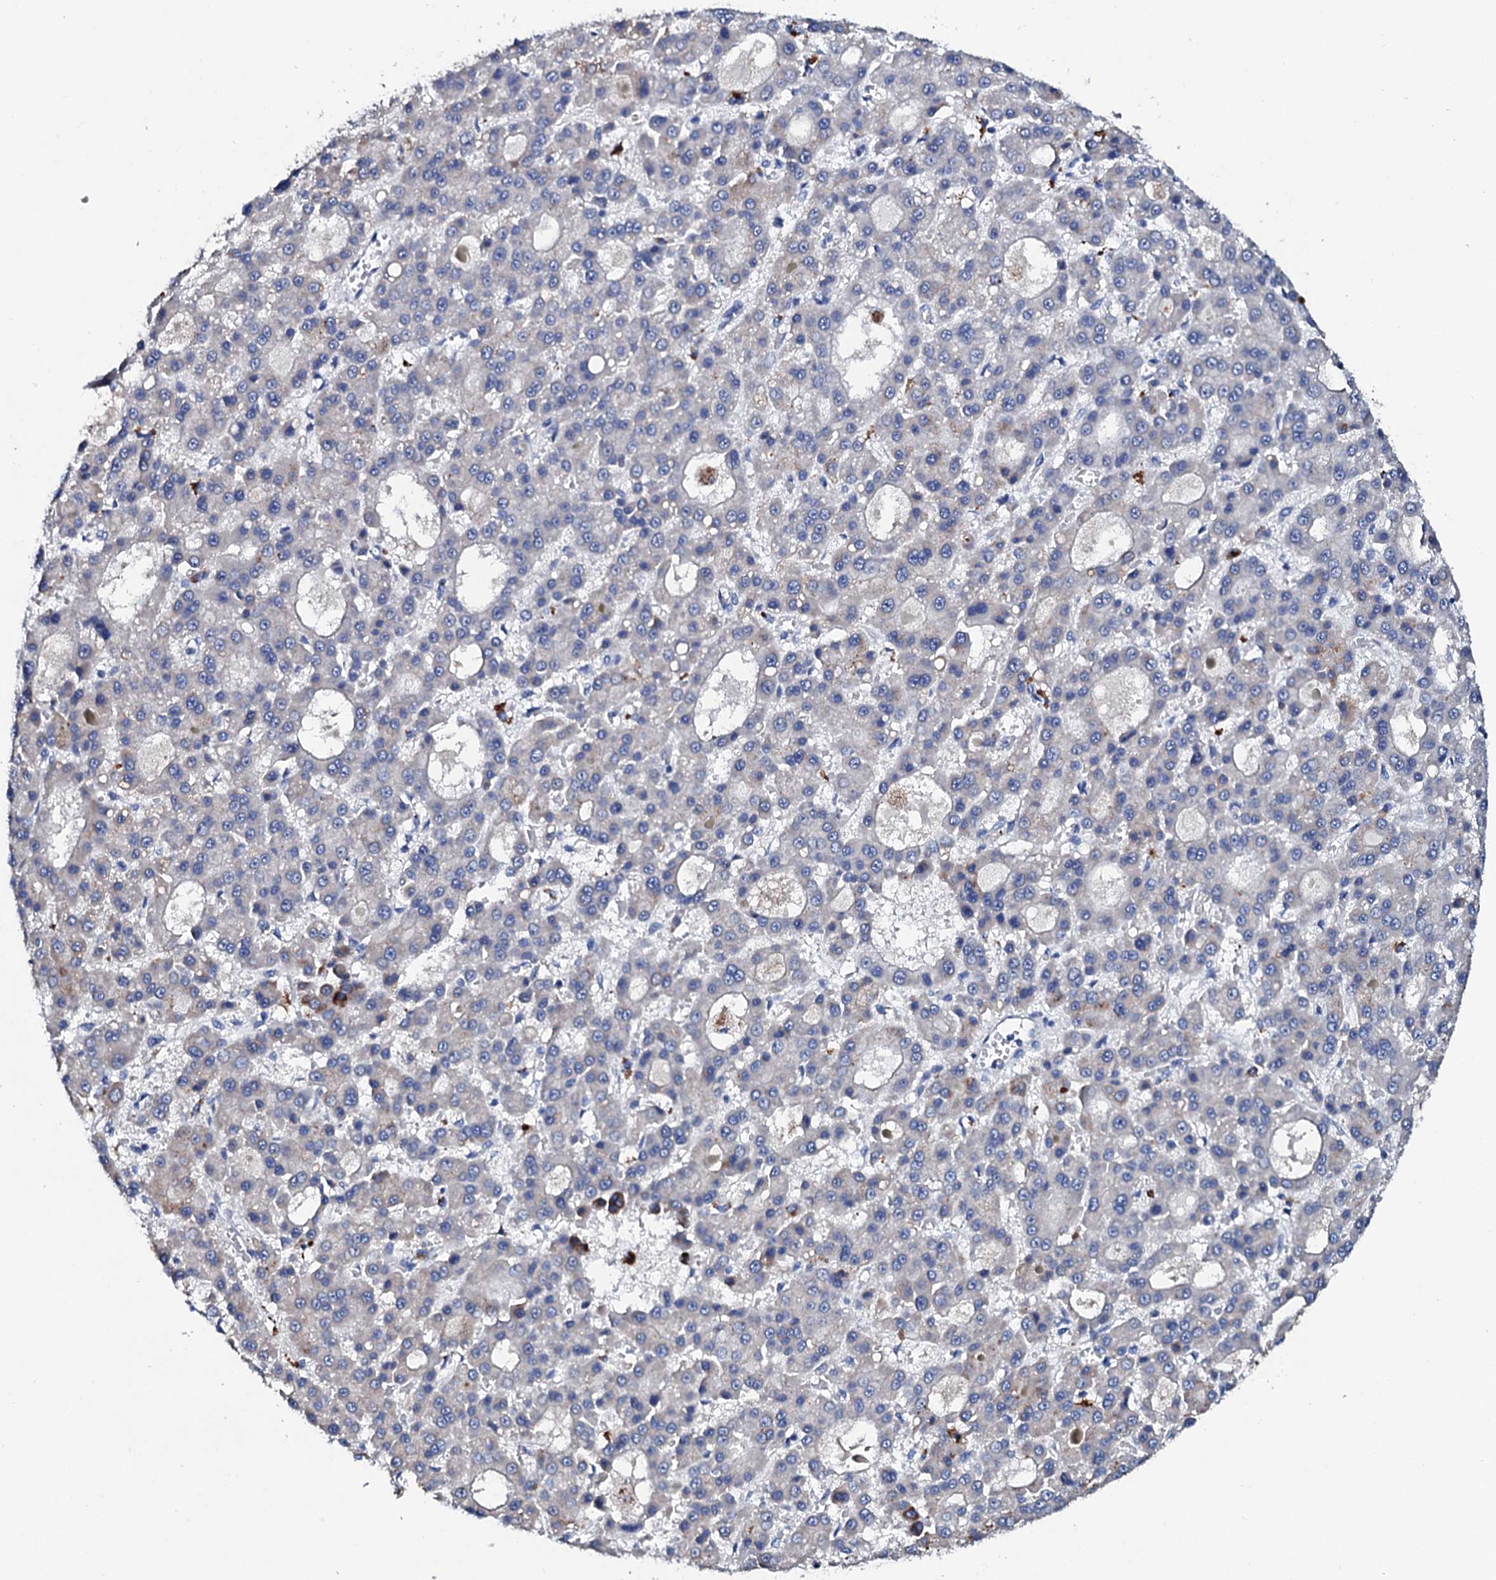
{"staining": {"intensity": "negative", "quantity": "none", "location": "none"}, "tissue": "liver cancer", "cell_type": "Tumor cells", "image_type": "cancer", "snomed": [{"axis": "morphology", "description": "Carcinoma, Hepatocellular, NOS"}, {"axis": "topography", "description": "Liver"}], "caption": "IHC of hepatocellular carcinoma (liver) exhibits no positivity in tumor cells.", "gene": "KLHL32", "patient": {"sex": "male", "age": 70}}